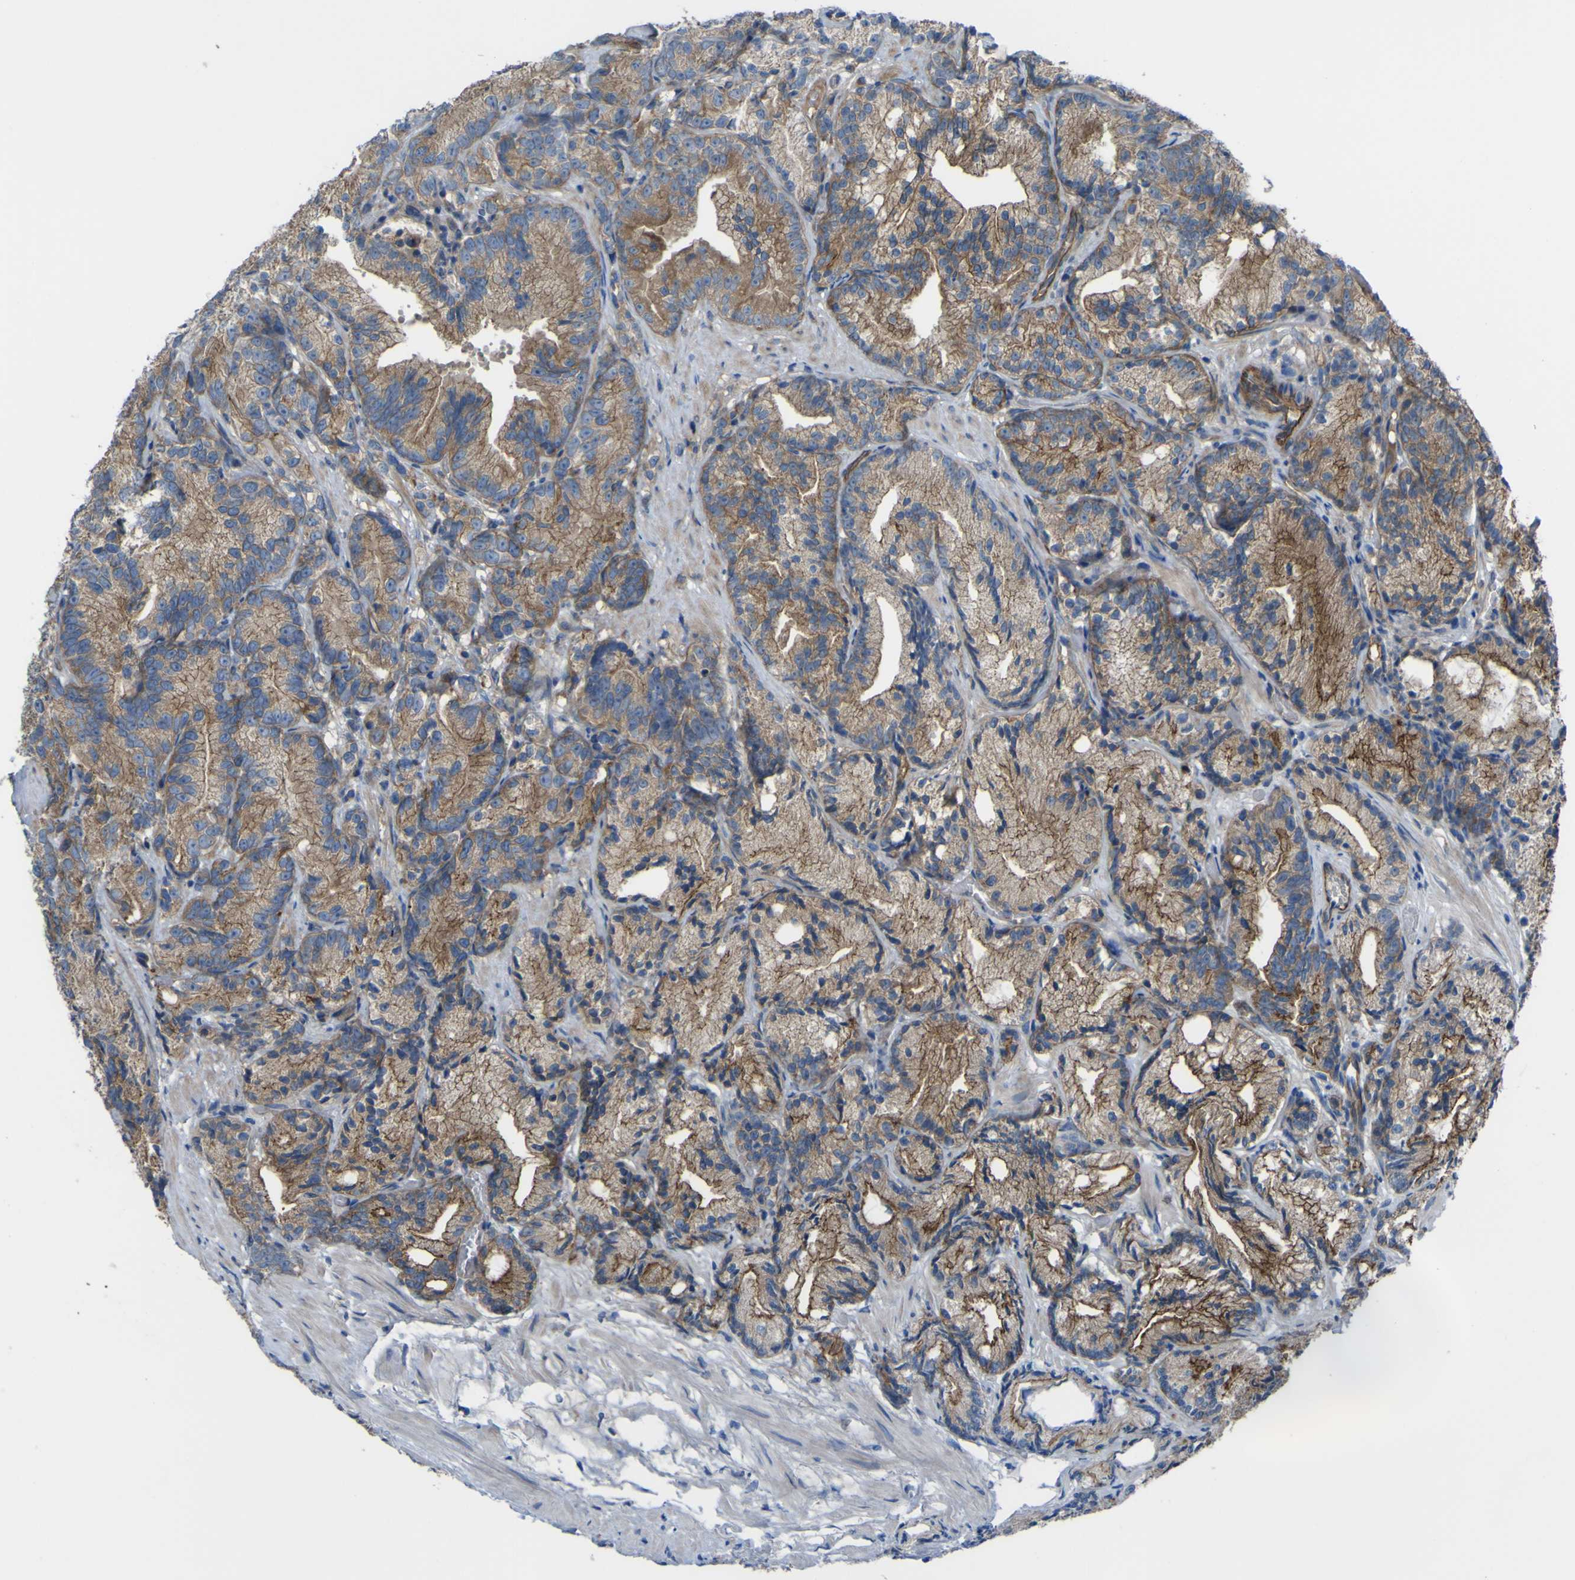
{"staining": {"intensity": "moderate", "quantity": ">75%", "location": "cytoplasmic/membranous"}, "tissue": "prostate cancer", "cell_type": "Tumor cells", "image_type": "cancer", "snomed": [{"axis": "morphology", "description": "Adenocarcinoma, Low grade"}, {"axis": "topography", "description": "Prostate"}], "caption": "An image of human prostate cancer (adenocarcinoma (low-grade)) stained for a protein exhibits moderate cytoplasmic/membranous brown staining in tumor cells.", "gene": "FBXO30", "patient": {"sex": "male", "age": 89}}